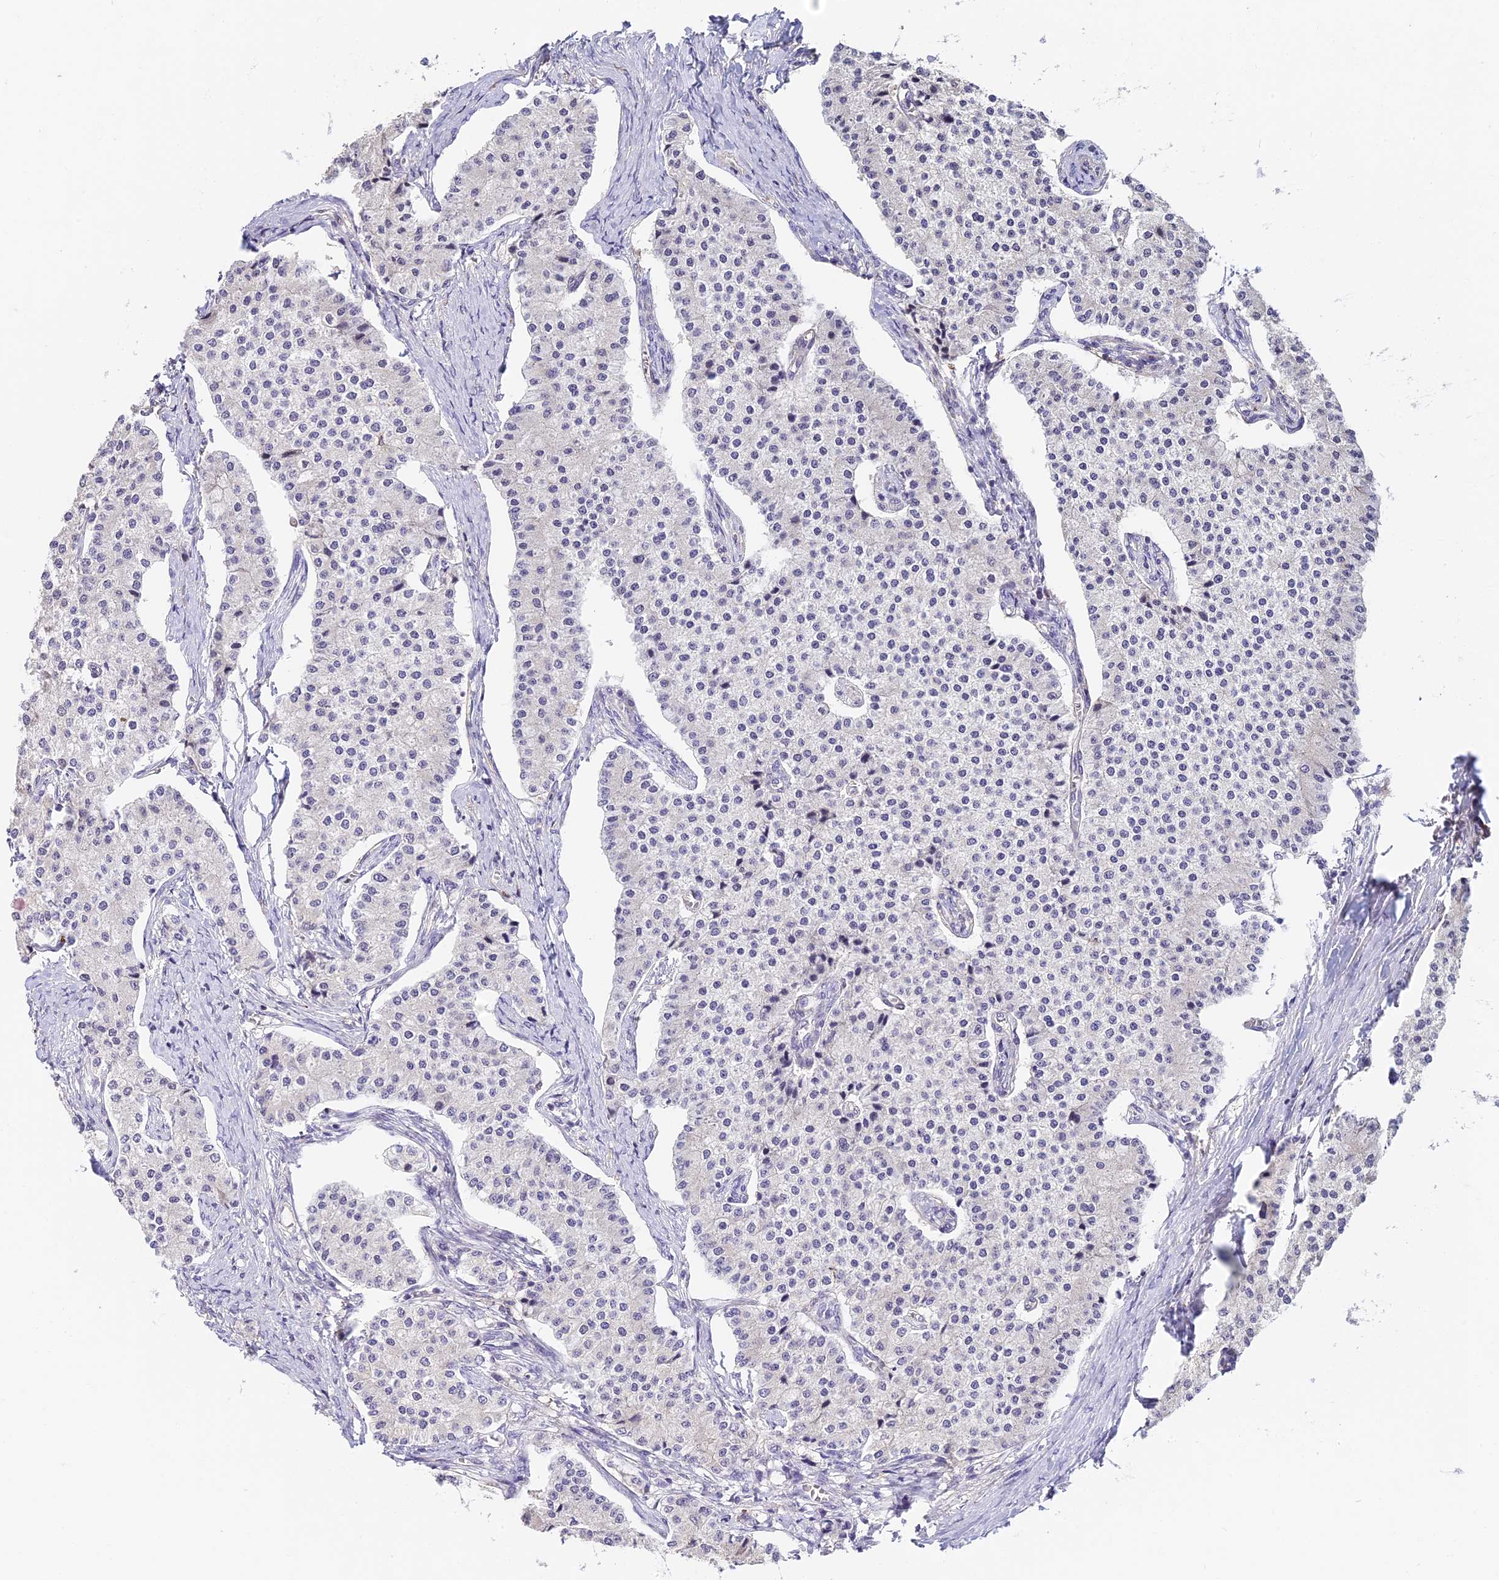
{"staining": {"intensity": "negative", "quantity": "none", "location": "none"}, "tissue": "carcinoid", "cell_type": "Tumor cells", "image_type": "cancer", "snomed": [{"axis": "morphology", "description": "Carcinoid, malignant, NOS"}, {"axis": "topography", "description": "Colon"}], "caption": "Tumor cells show no significant protein staining in carcinoid (malignant).", "gene": "NOD2", "patient": {"sex": "female", "age": 52}}